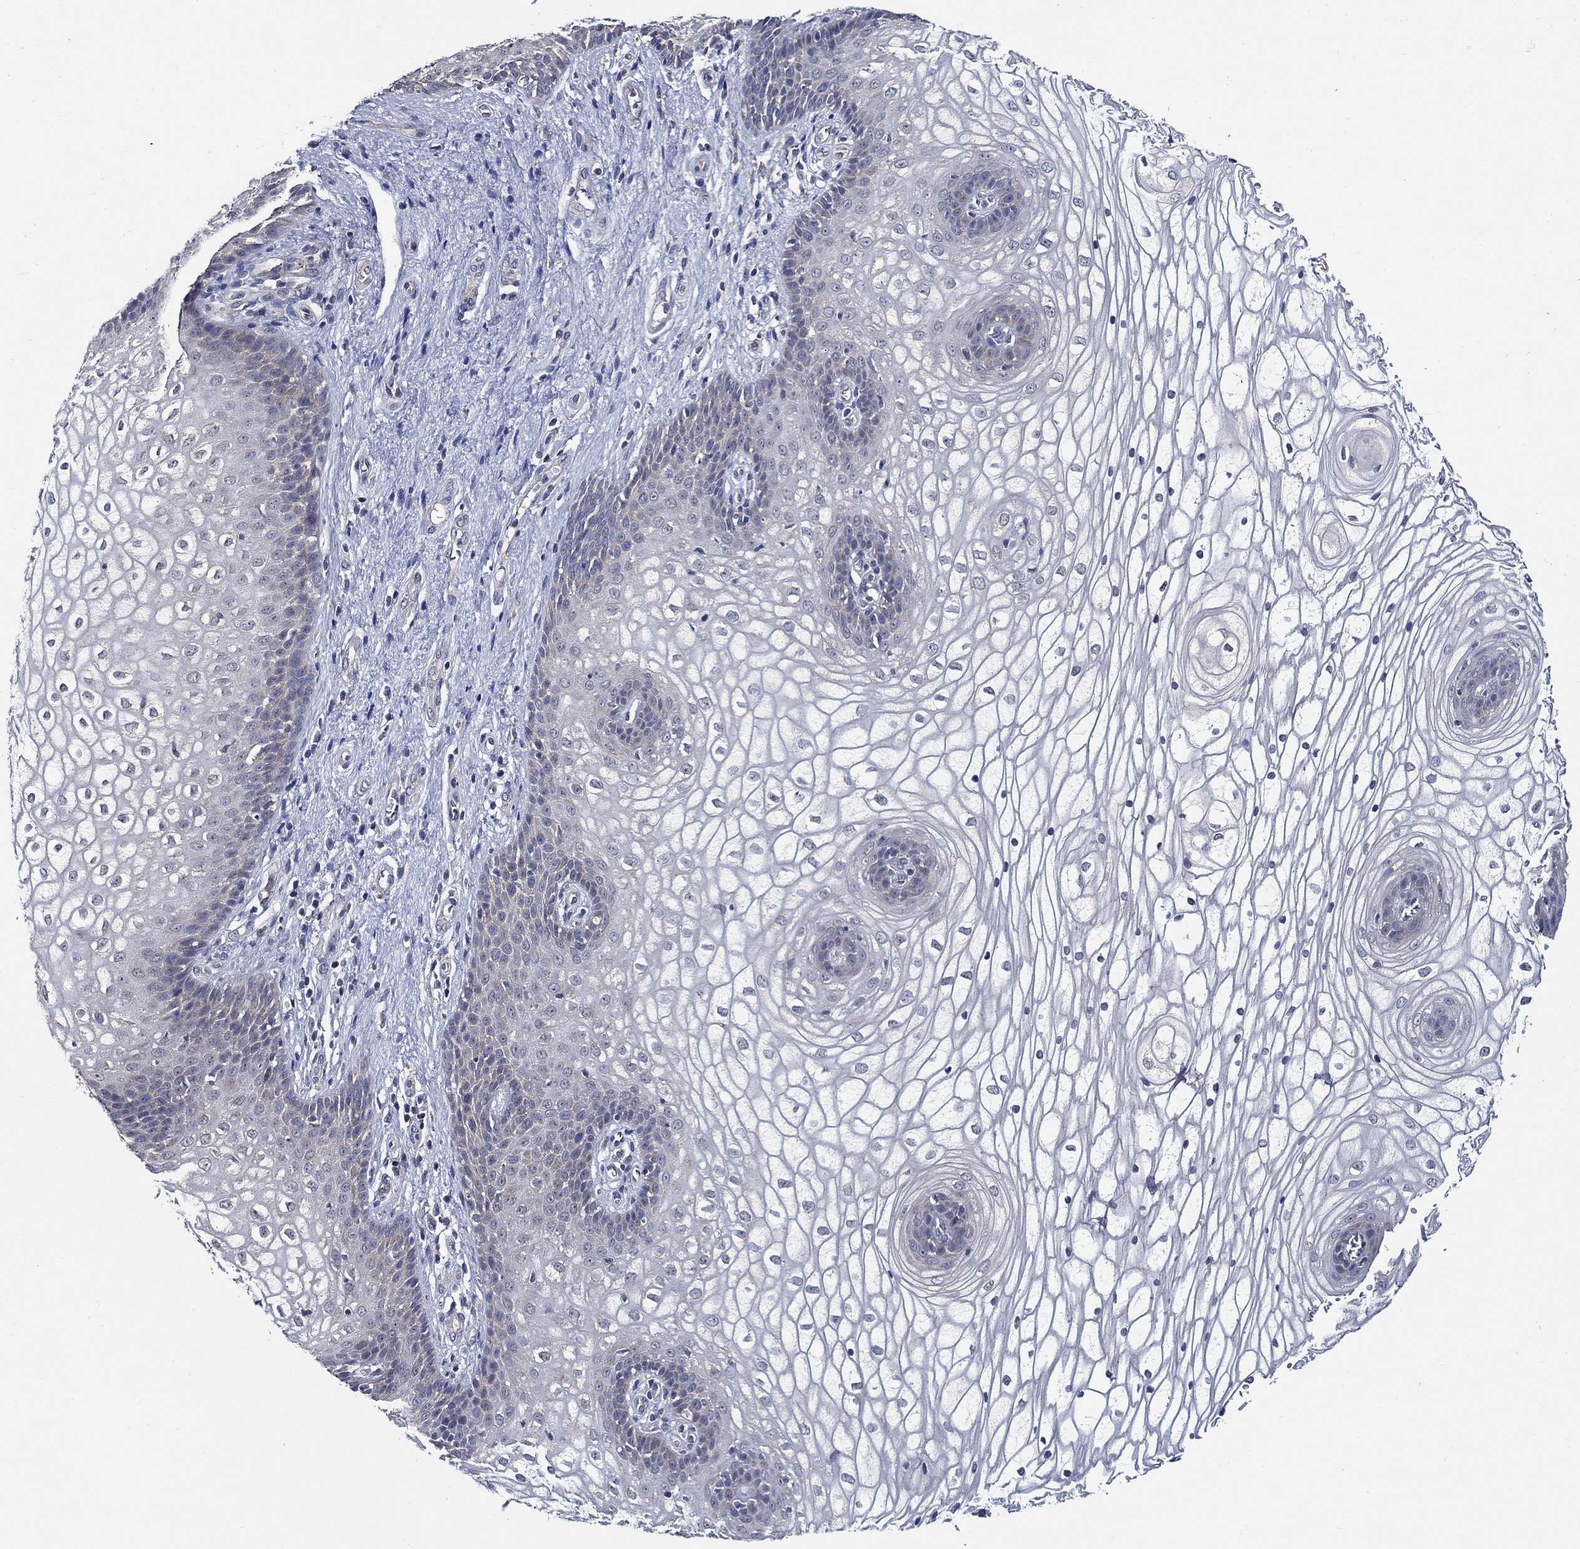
{"staining": {"intensity": "negative", "quantity": "none", "location": "none"}, "tissue": "vagina", "cell_type": "Squamous epithelial cells", "image_type": "normal", "snomed": [{"axis": "morphology", "description": "Normal tissue, NOS"}, {"axis": "topography", "description": "Vagina"}], "caption": "An image of vagina stained for a protein reveals no brown staining in squamous epithelial cells. The staining is performed using DAB (3,3'-diaminobenzidine) brown chromogen with nuclei counter-stained in using hematoxylin.", "gene": "WDR53", "patient": {"sex": "female", "age": 34}}